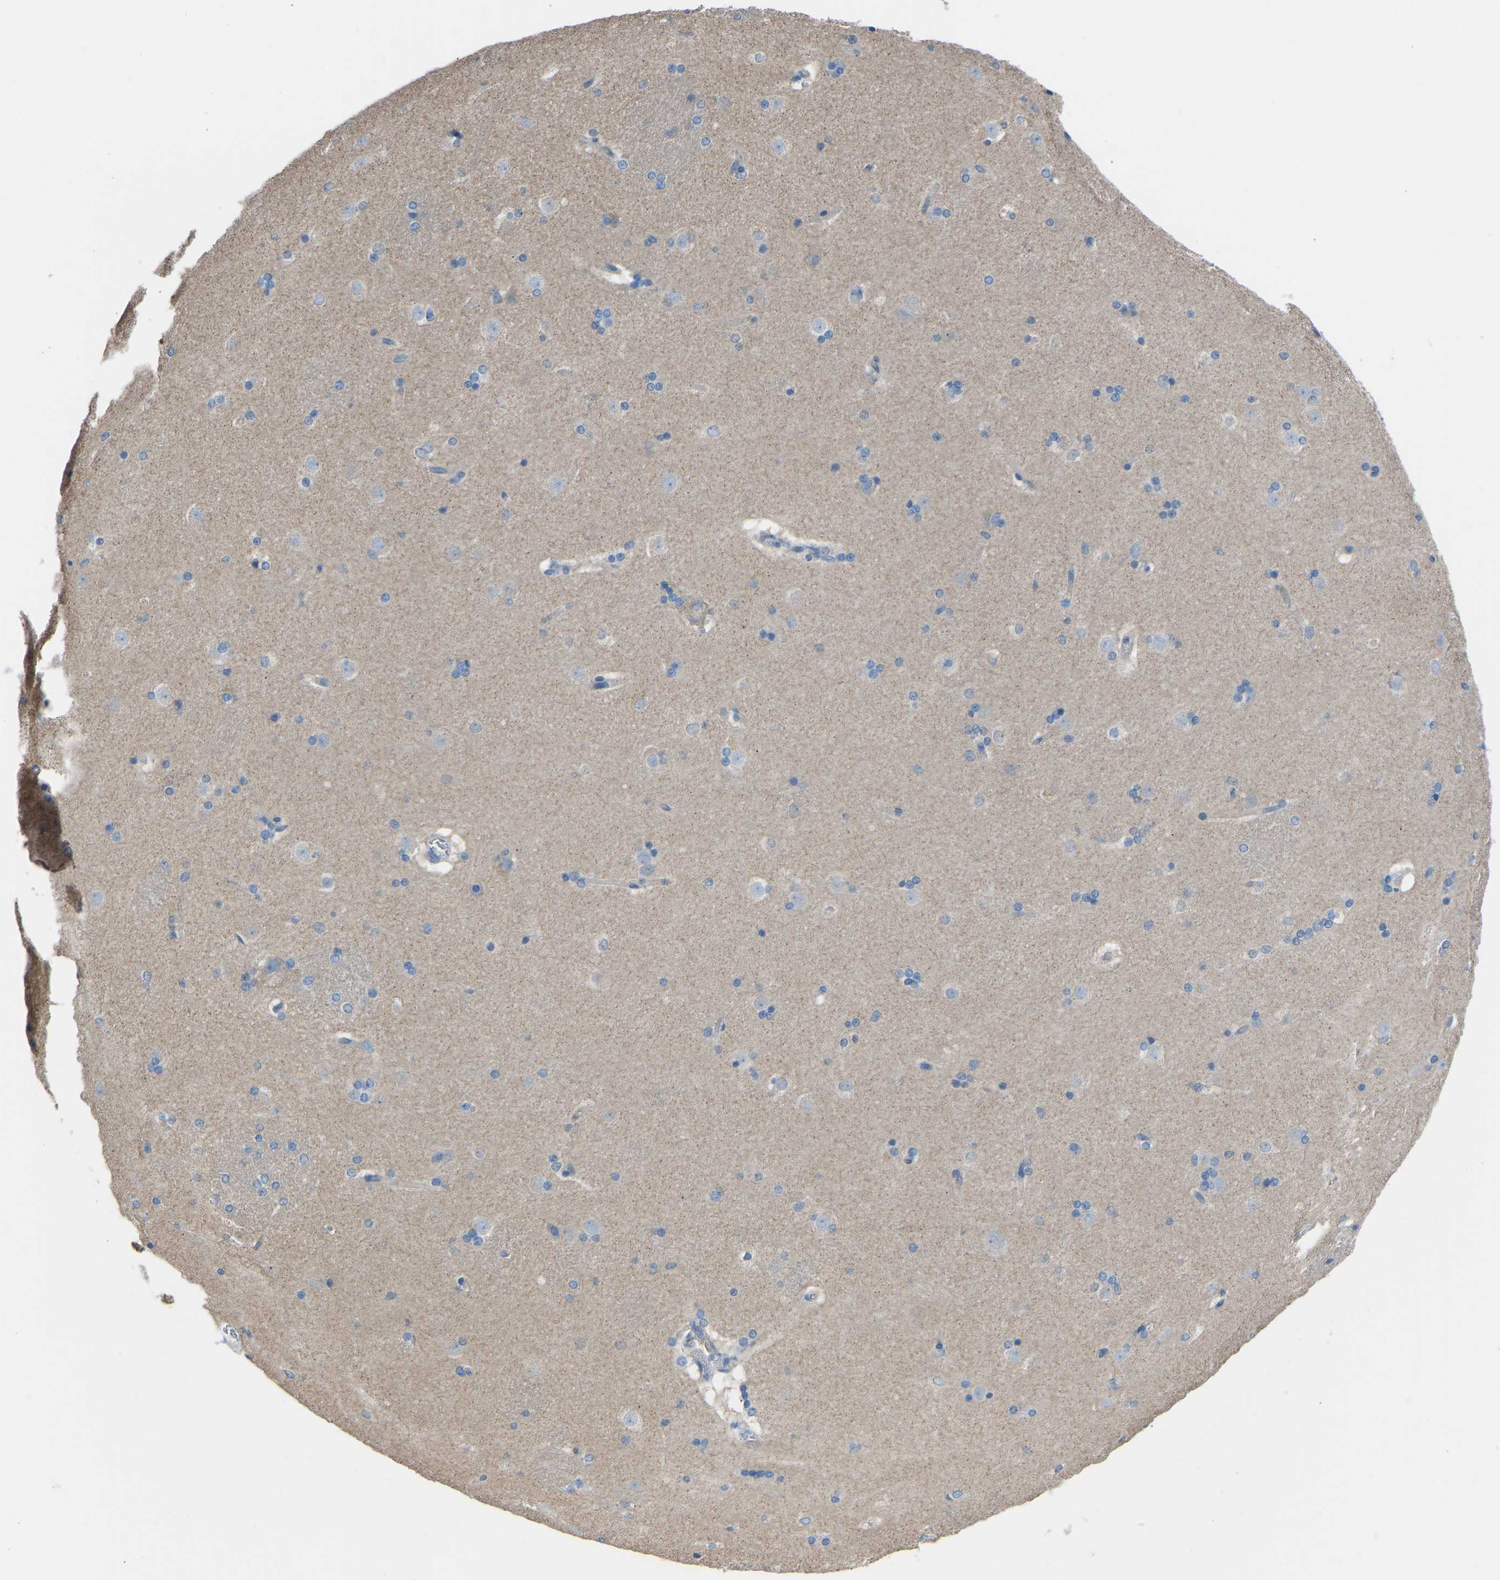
{"staining": {"intensity": "negative", "quantity": "none", "location": "none"}, "tissue": "caudate", "cell_type": "Glial cells", "image_type": "normal", "snomed": [{"axis": "morphology", "description": "Normal tissue, NOS"}, {"axis": "topography", "description": "Lateral ventricle wall"}], "caption": "Glial cells show no significant positivity in unremarkable caudate. (Immunohistochemistry, brightfield microscopy, high magnification).", "gene": "MYH10", "patient": {"sex": "female", "age": 19}}